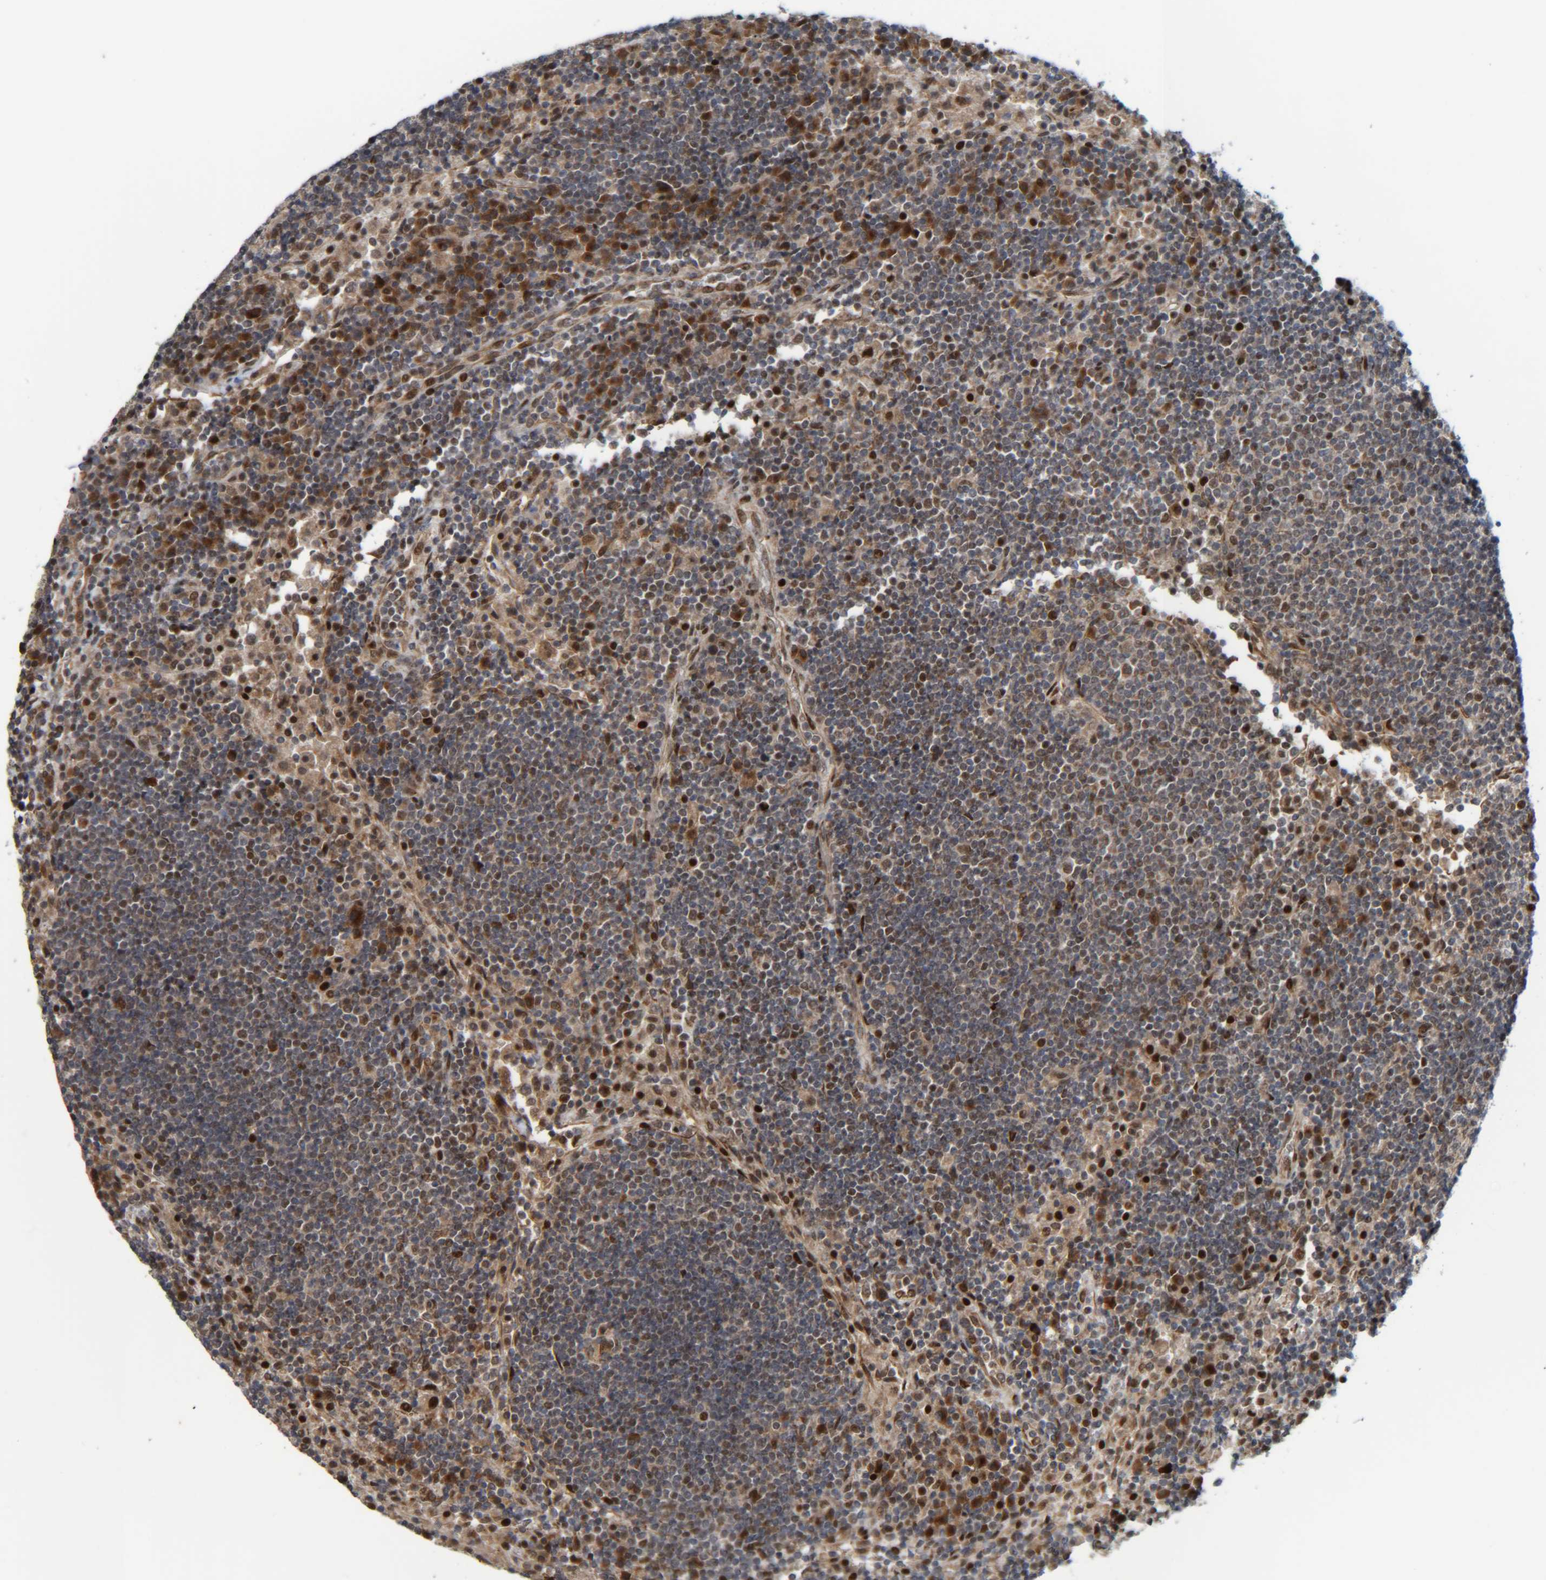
{"staining": {"intensity": "moderate", "quantity": "25%-75%", "location": "nuclear"}, "tissue": "lymph node", "cell_type": "Germinal center cells", "image_type": "normal", "snomed": [{"axis": "morphology", "description": "Normal tissue, NOS"}, {"axis": "topography", "description": "Lymph node"}], "caption": "A histopathology image showing moderate nuclear expression in approximately 25%-75% of germinal center cells in normal lymph node, as visualized by brown immunohistochemical staining.", "gene": "CCDC57", "patient": {"sex": "female", "age": 53}}